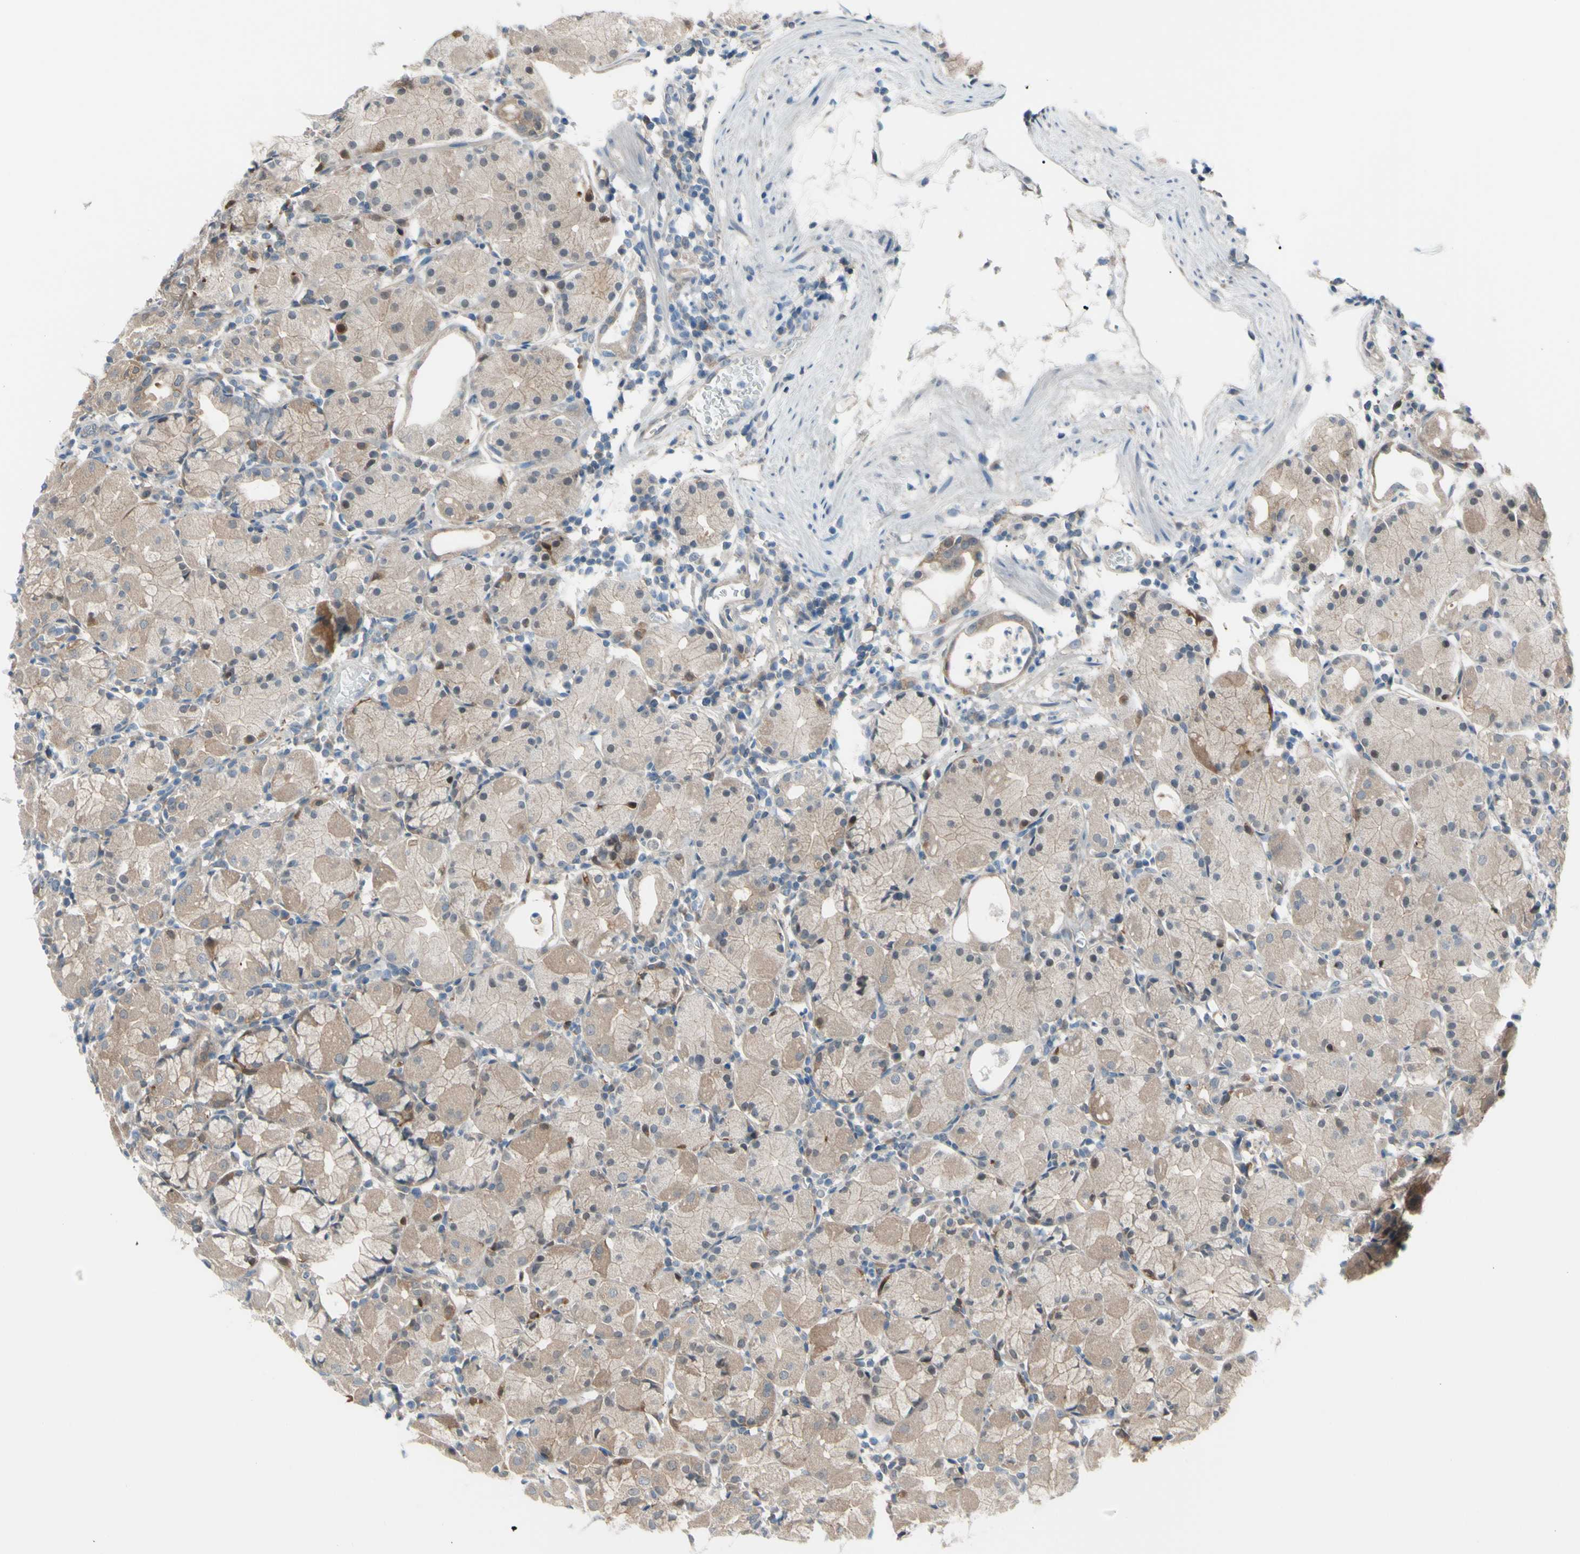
{"staining": {"intensity": "weak", "quantity": "25%-75%", "location": "cytoplasmic/membranous"}, "tissue": "stomach", "cell_type": "Glandular cells", "image_type": "normal", "snomed": [{"axis": "morphology", "description": "Normal tissue, NOS"}, {"axis": "topography", "description": "Stomach"}, {"axis": "topography", "description": "Stomach, lower"}], "caption": "Glandular cells show low levels of weak cytoplasmic/membranous positivity in about 25%-75% of cells in benign human stomach.", "gene": "YWHAQ", "patient": {"sex": "female", "age": 75}}